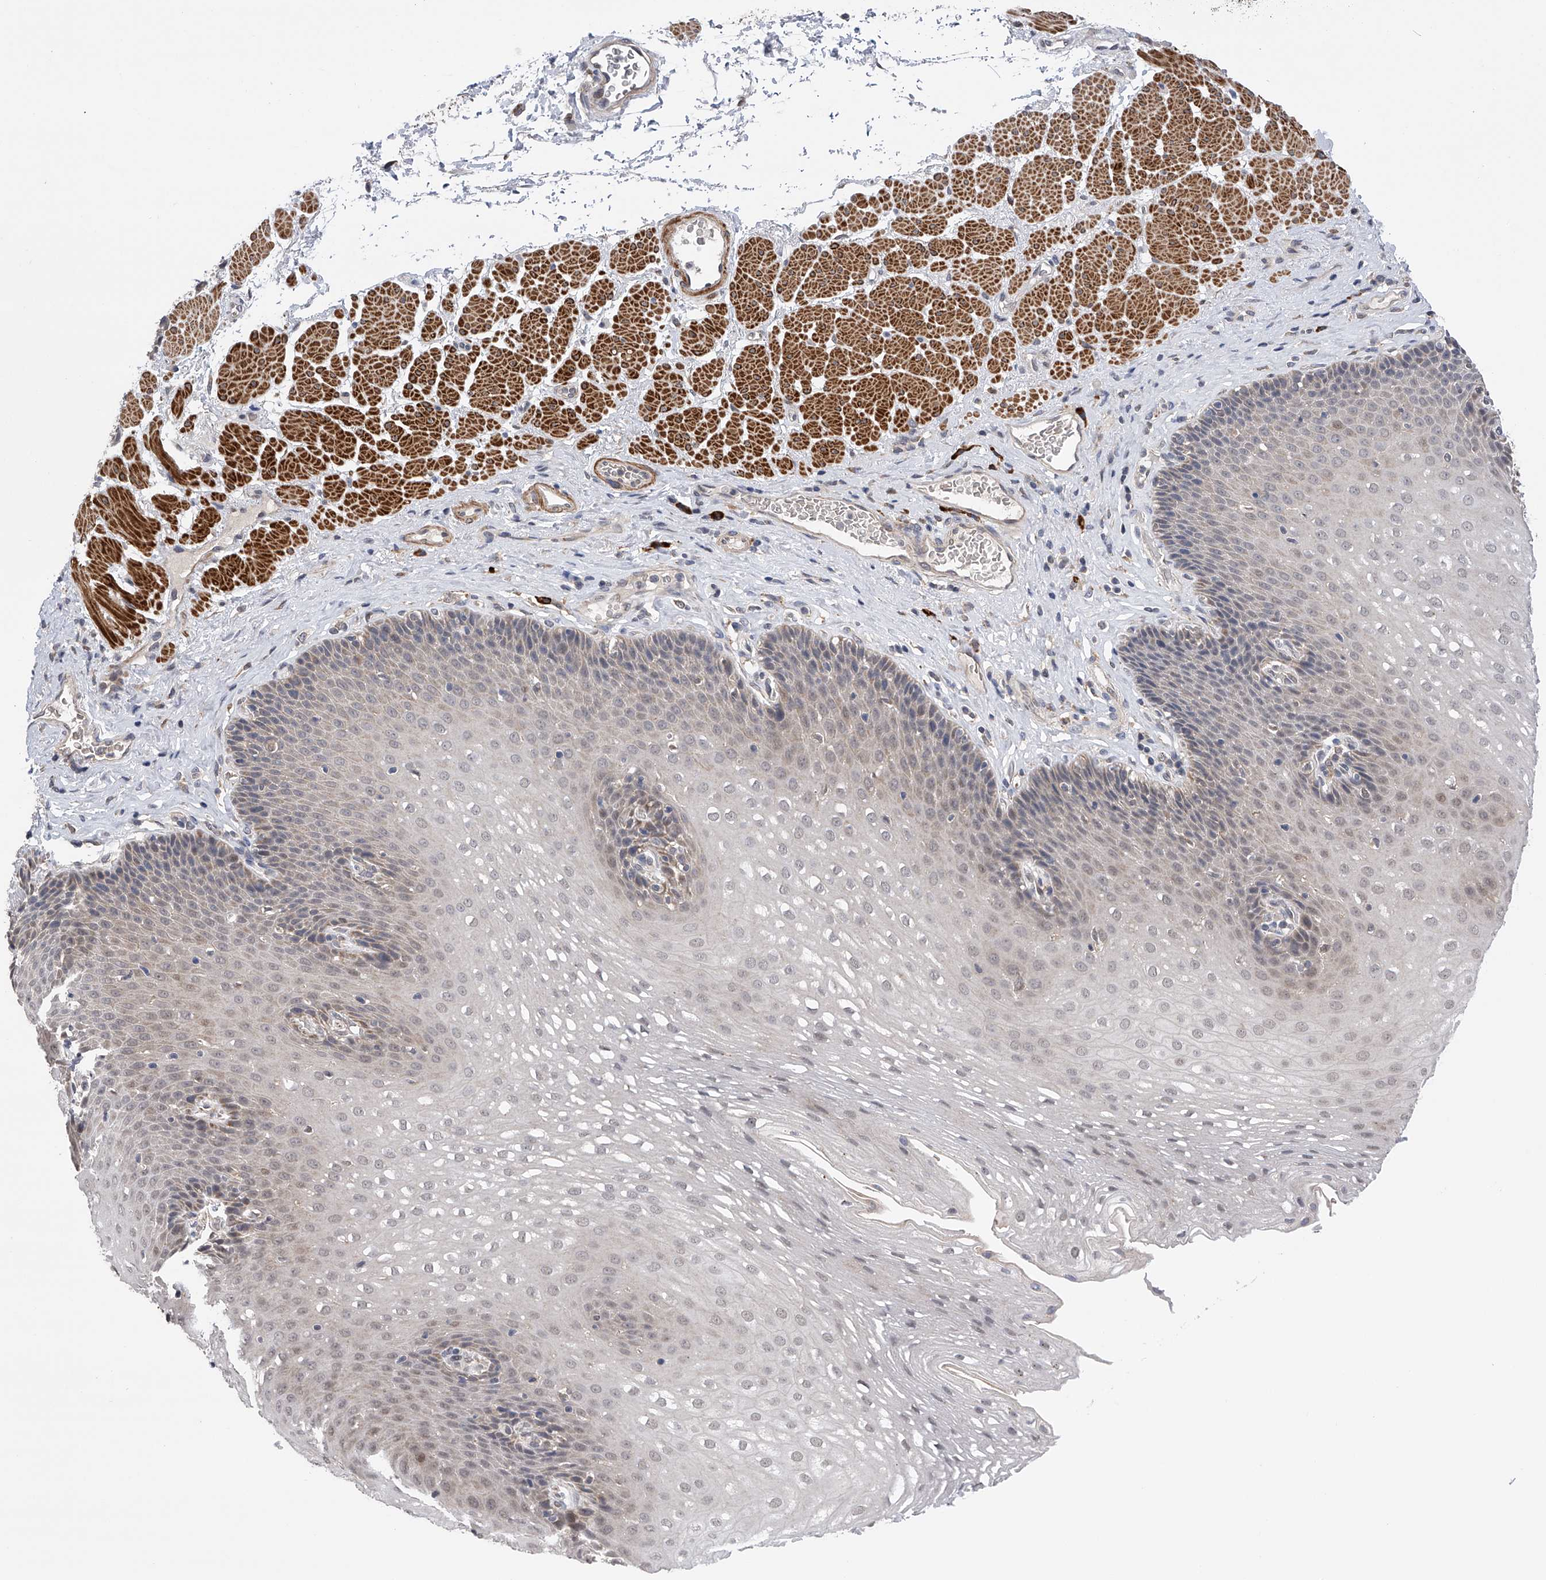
{"staining": {"intensity": "weak", "quantity": "<25%", "location": "cytoplasmic/membranous"}, "tissue": "esophagus", "cell_type": "Squamous epithelial cells", "image_type": "normal", "snomed": [{"axis": "morphology", "description": "Normal tissue, NOS"}, {"axis": "topography", "description": "Esophagus"}], "caption": "Immunohistochemistry of normal esophagus demonstrates no positivity in squamous epithelial cells.", "gene": "SPOCK1", "patient": {"sex": "female", "age": 66}}